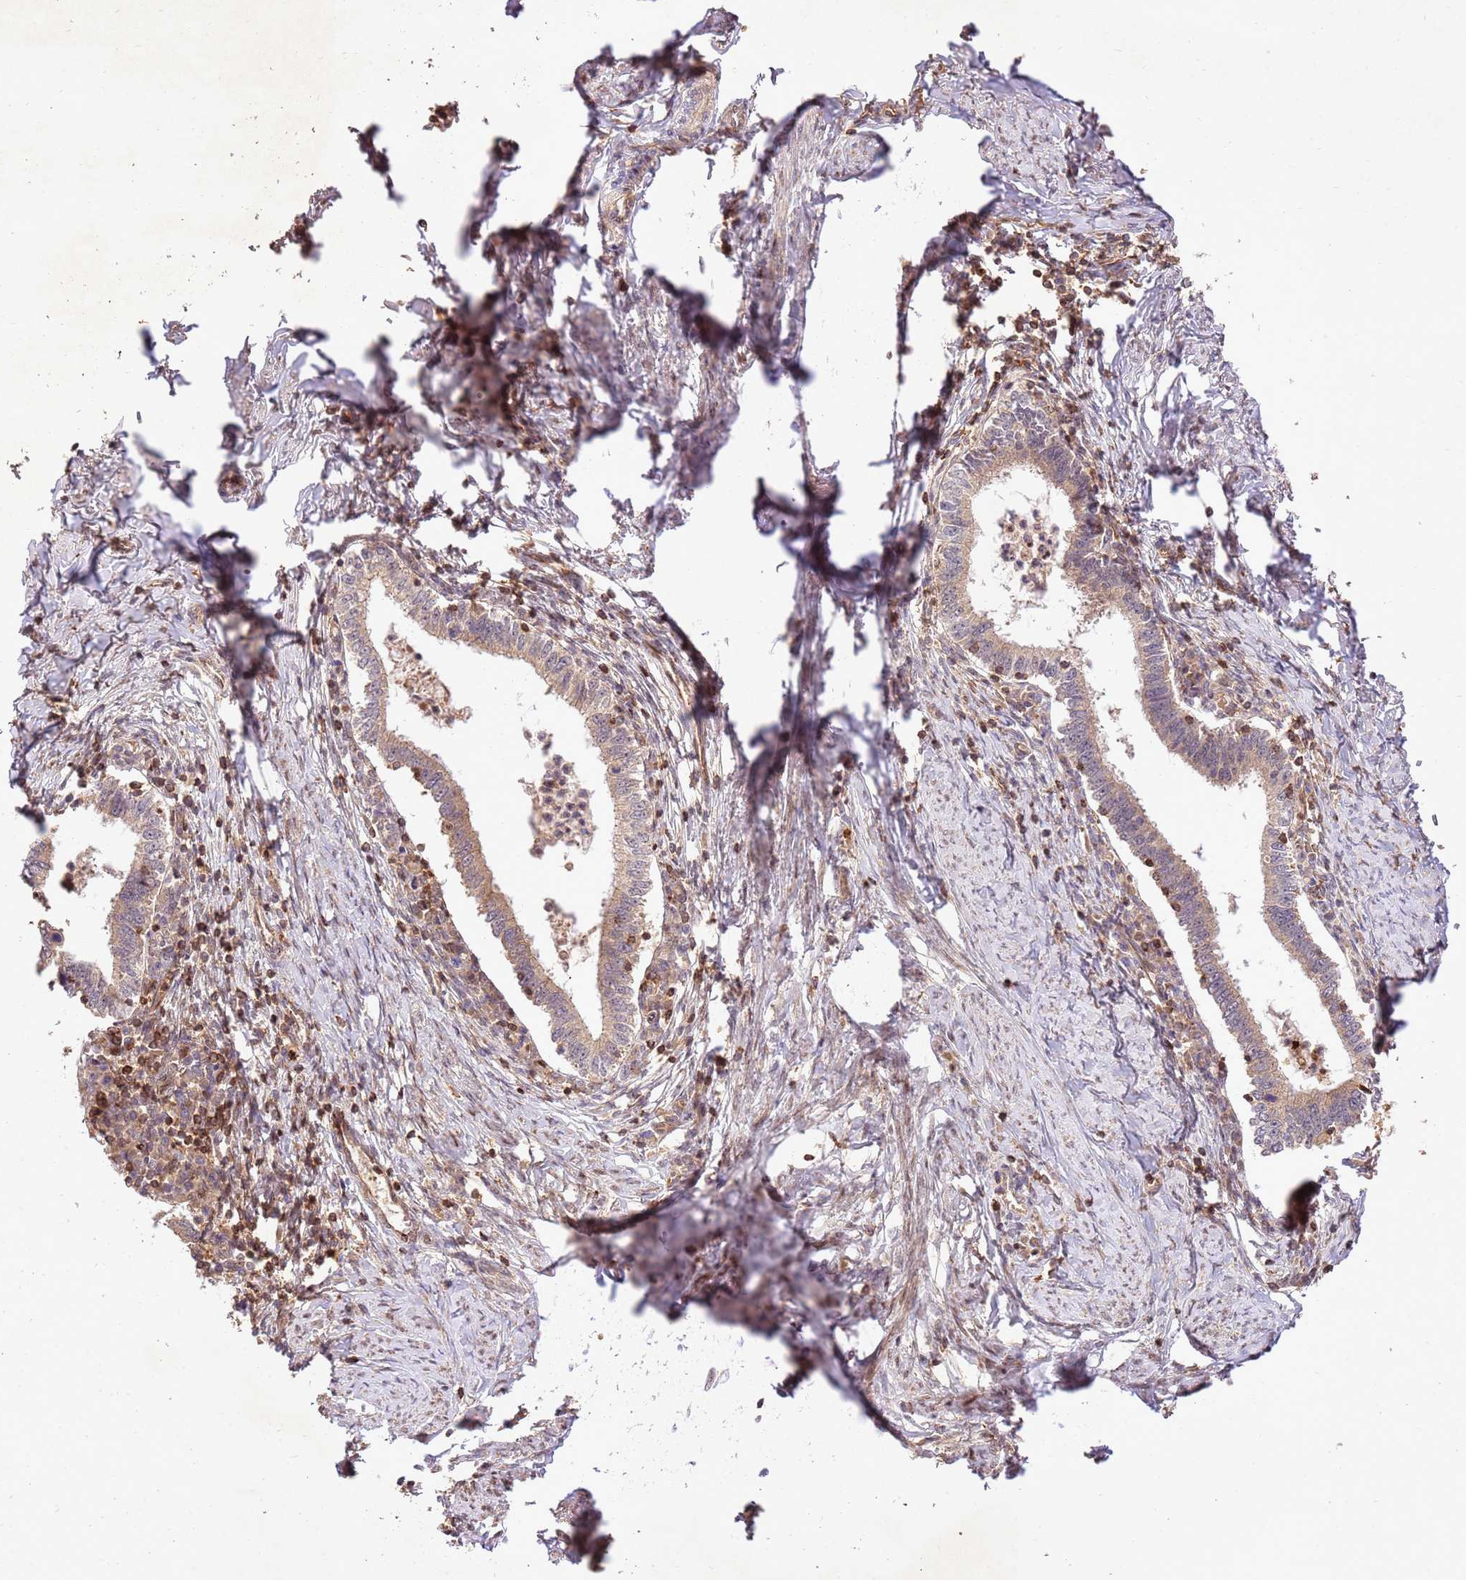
{"staining": {"intensity": "moderate", "quantity": ">75%", "location": "cytoplasmic/membranous"}, "tissue": "cervical cancer", "cell_type": "Tumor cells", "image_type": "cancer", "snomed": [{"axis": "morphology", "description": "Adenocarcinoma, NOS"}, {"axis": "topography", "description": "Cervix"}], "caption": "Tumor cells demonstrate medium levels of moderate cytoplasmic/membranous expression in about >75% of cells in human cervical adenocarcinoma.", "gene": "KATNAL2", "patient": {"sex": "female", "age": 36}}